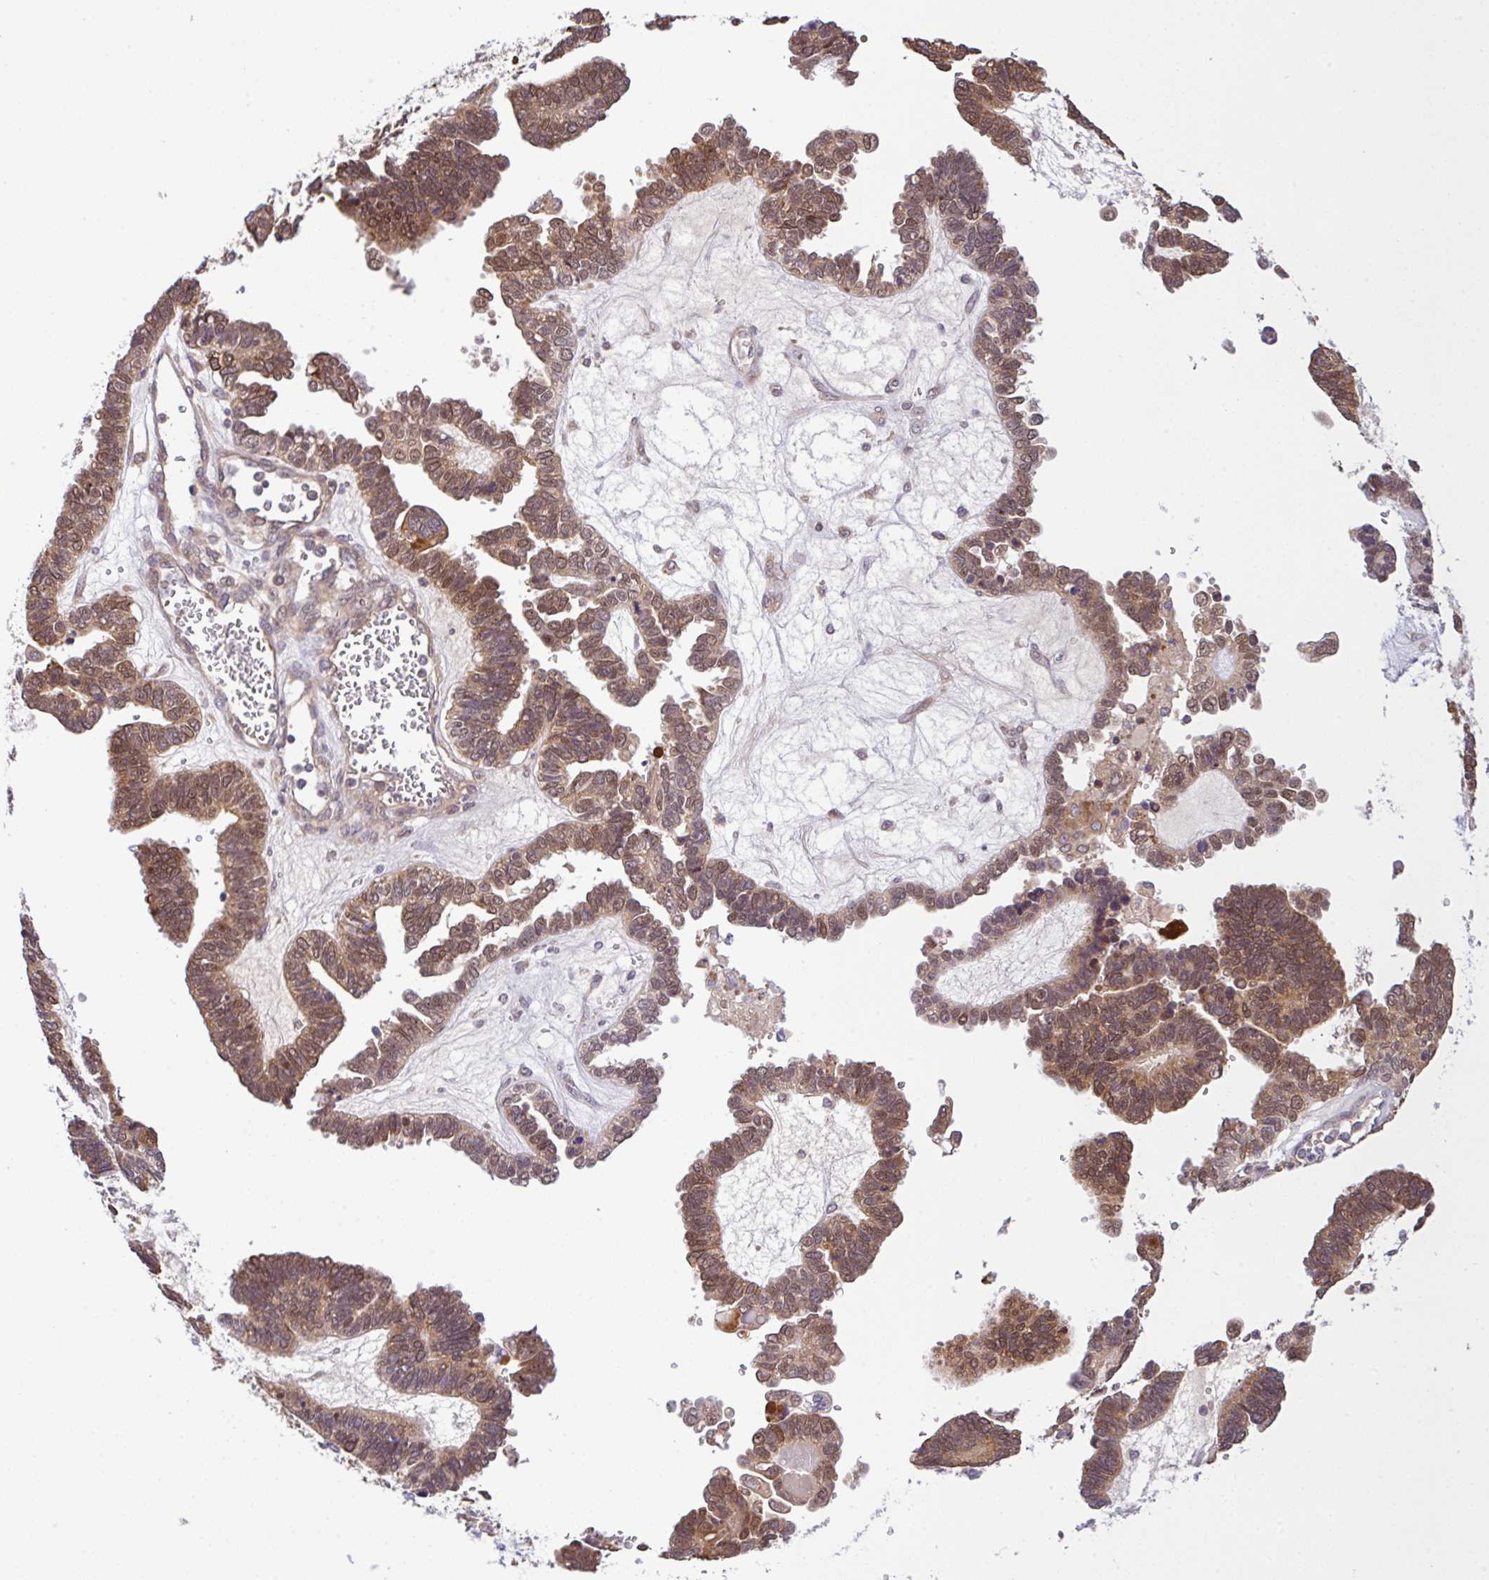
{"staining": {"intensity": "moderate", "quantity": ">75%", "location": "cytoplasmic/membranous,nuclear"}, "tissue": "ovarian cancer", "cell_type": "Tumor cells", "image_type": "cancer", "snomed": [{"axis": "morphology", "description": "Cystadenocarcinoma, serous, NOS"}, {"axis": "topography", "description": "Ovary"}], "caption": "Serous cystadenocarcinoma (ovarian) was stained to show a protein in brown. There is medium levels of moderate cytoplasmic/membranous and nuclear staining in approximately >75% of tumor cells.", "gene": "UBE4A", "patient": {"sex": "female", "age": 51}}